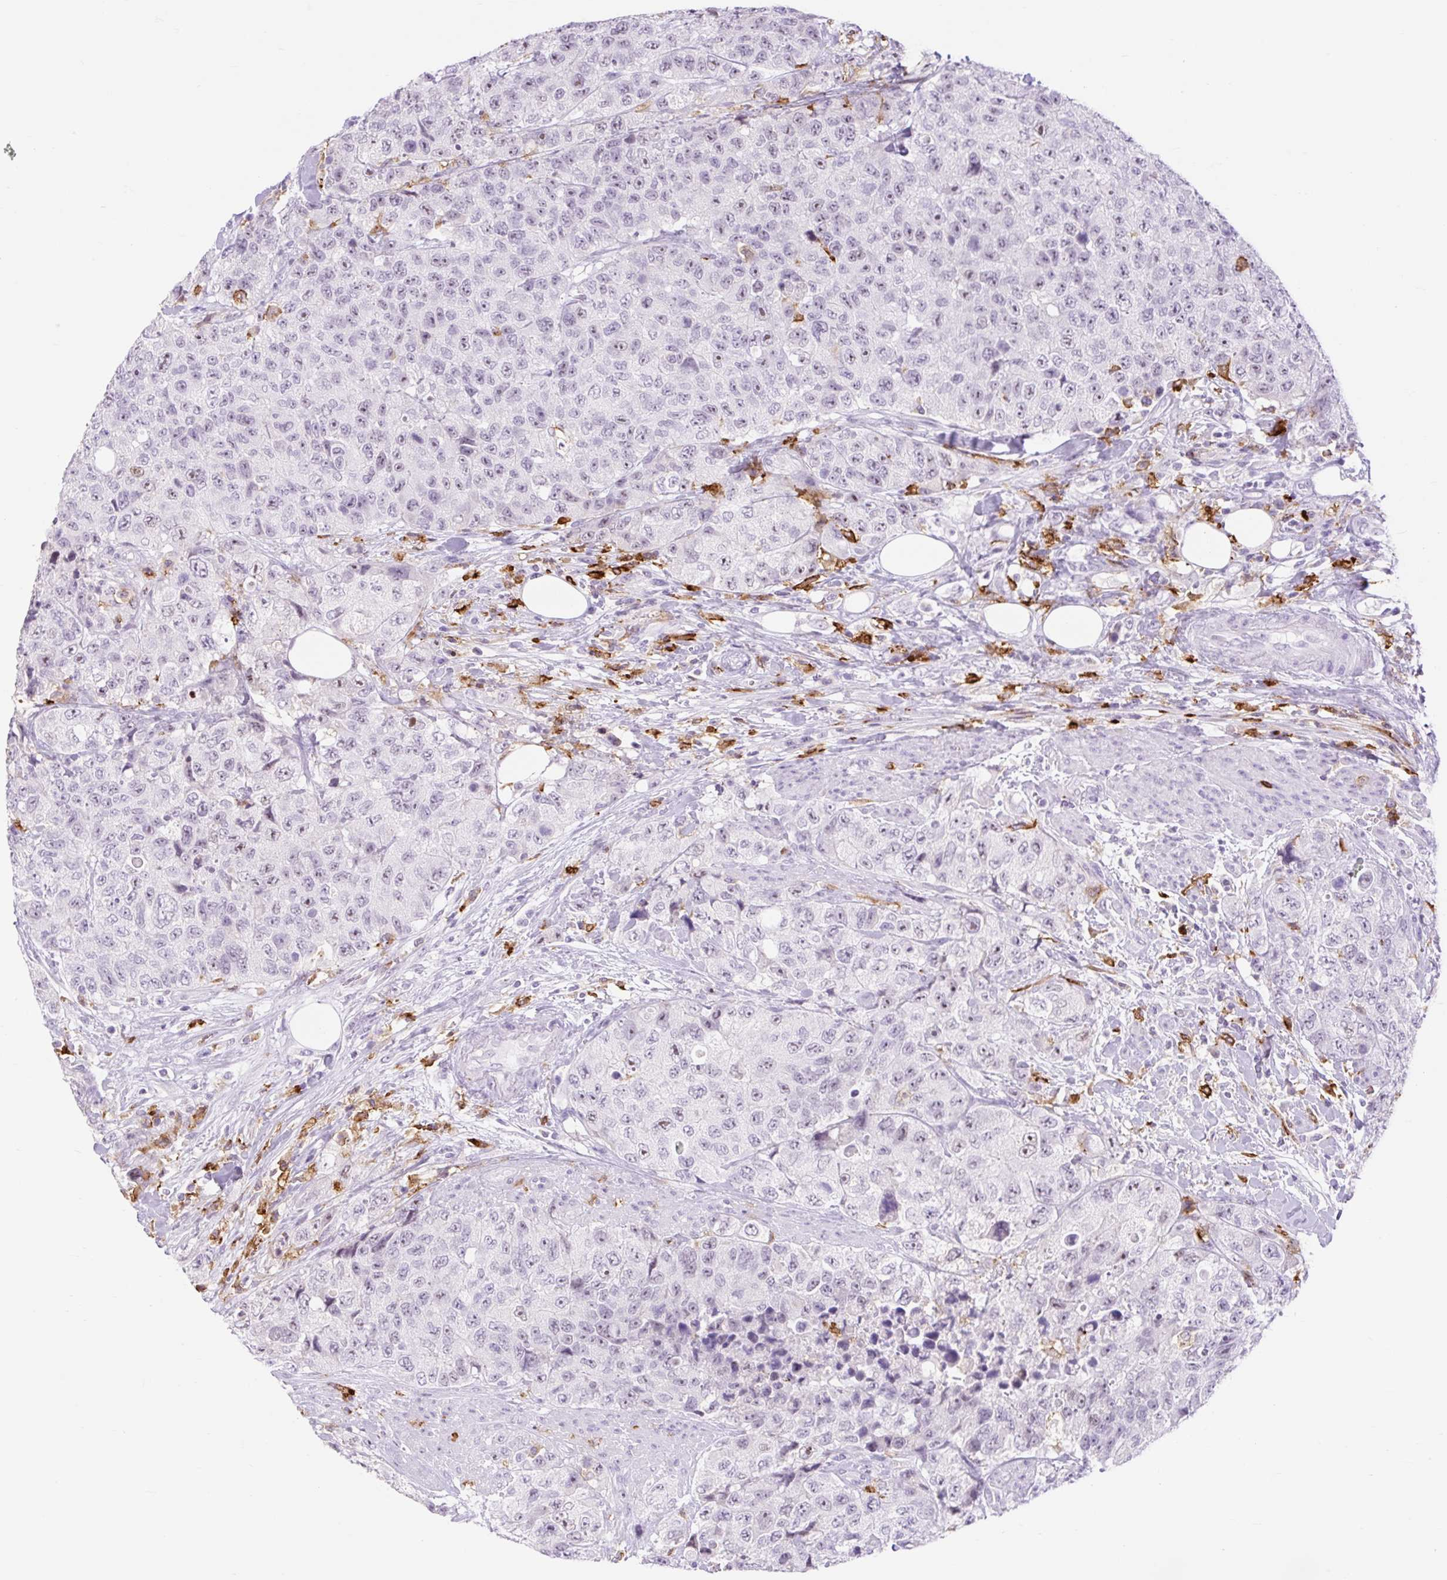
{"staining": {"intensity": "negative", "quantity": "none", "location": "none"}, "tissue": "urothelial cancer", "cell_type": "Tumor cells", "image_type": "cancer", "snomed": [{"axis": "morphology", "description": "Urothelial carcinoma, High grade"}, {"axis": "topography", "description": "Urinary bladder"}], "caption": "Immunohistochemical staining of urothelial carcinoma (high-grade) shows no significant staining in tumor cells.", "gene": "SIGLEC1", "patient": {"sex": "female", "age": 78}}